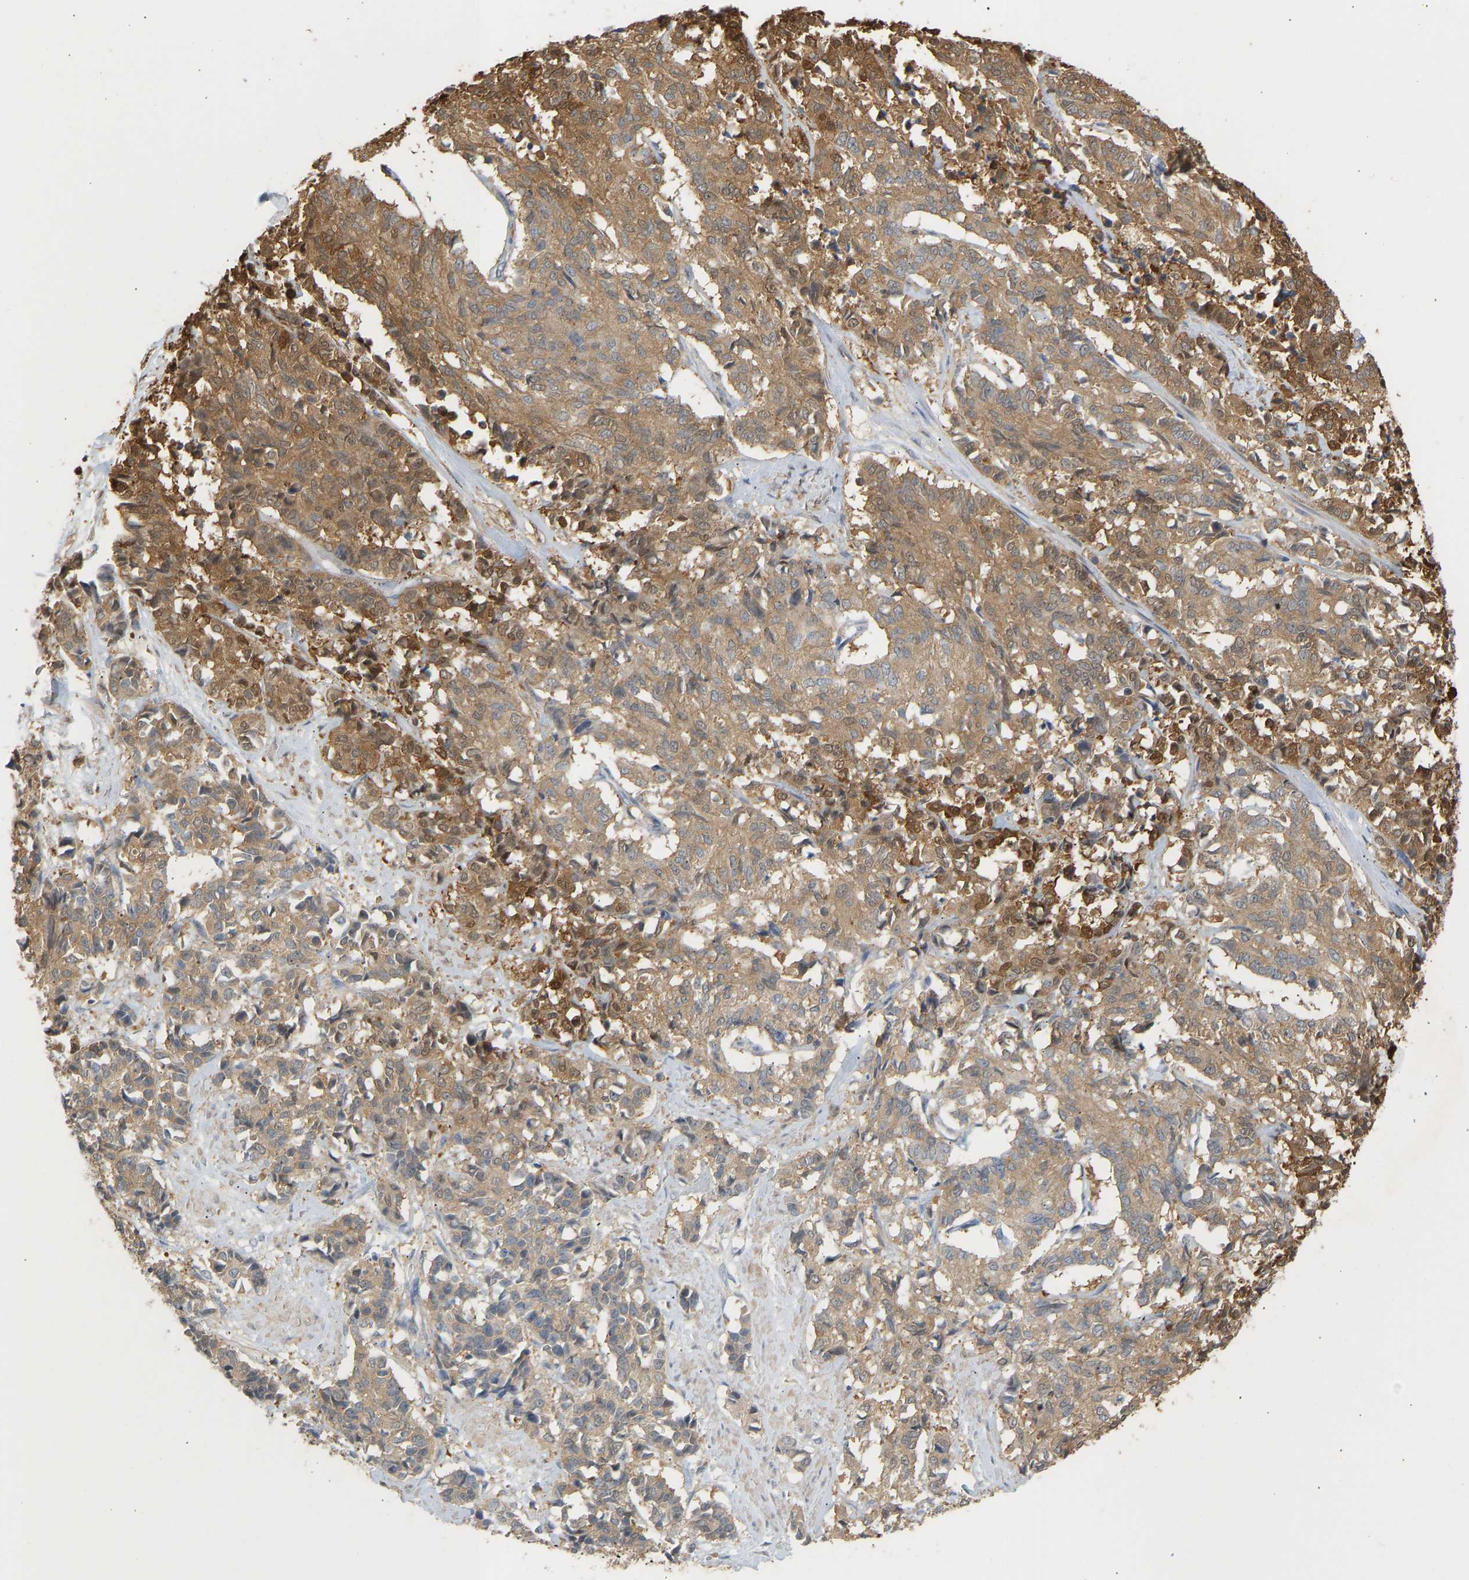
{"staining": {"intensity": "moderate", "quantity": ">75%", "location": "cytoplasmic/membranous"}, "tissue": "cervical cancer", "cell_type": "Tumor cells", "image_type": "cancer", "snomed": [{"axis": "morphology", "description": "Squamous cell carcinoma, NOS"}, {"axis": "topography", "description": "Cervix"}], "caption": "Moderate cytoplasmic/membranous staining is present in approximately >75% of tumor cells in squamous cell carcinoma (cervical).", "gene": "ENO1", "patient": {"sex": "female", "age": 35}}